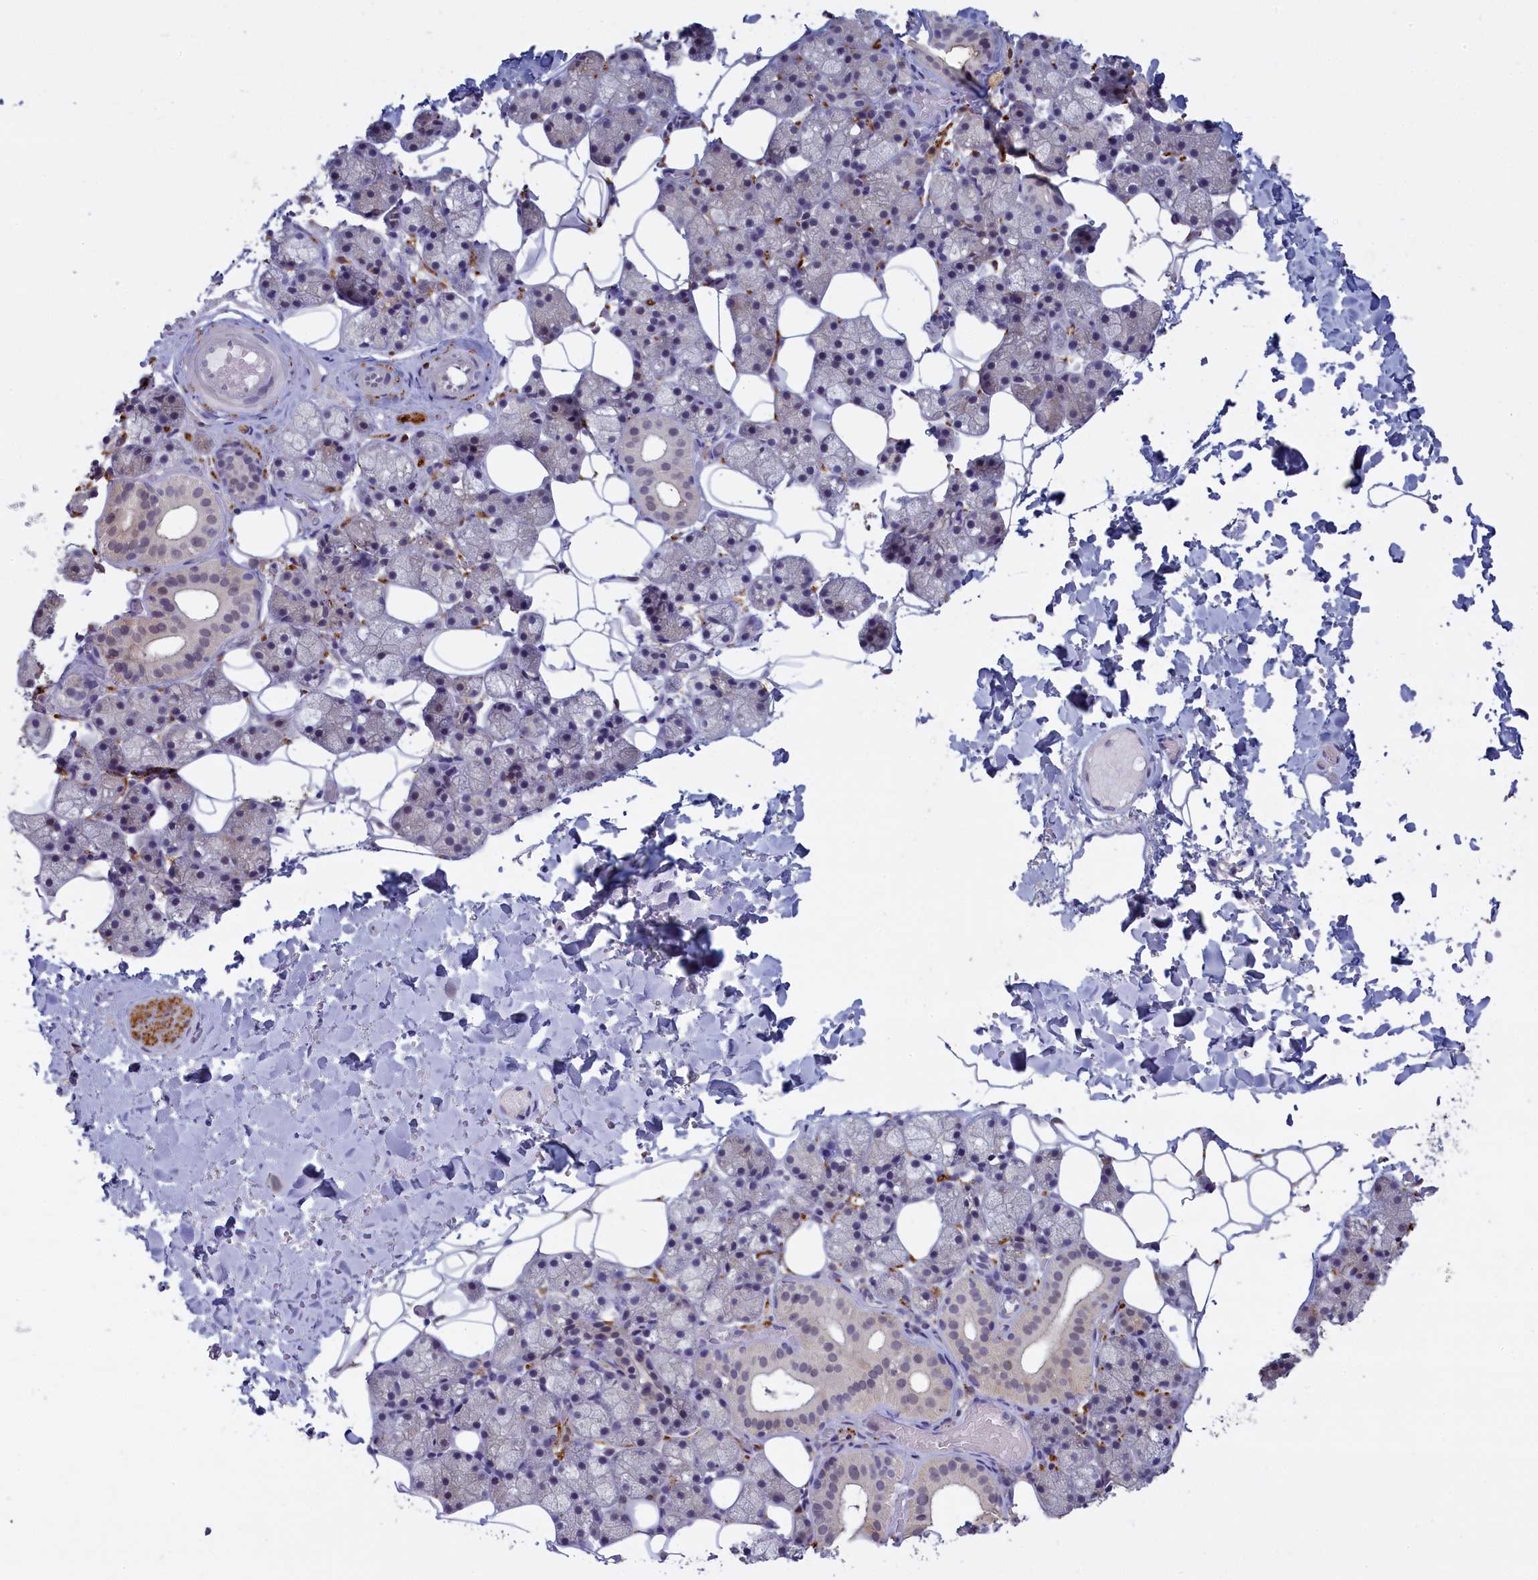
{"staining": {"intensity": "weak", "quantity": "<25%", "location": "cytoplasmic/membranous"}, "tissue": "salivary gland", "cell_type": "Glandular cells", "image_type": "normal", "snomed": [{"axis": "morphology", "description": "Normal tissue, NOS"}, {"axis": "topography", "description": "Salivary gland"}], "caption": "Immunohistochemistry (IHC) photomicrograph of benign salivary gland: human salivary gland stained with DAB displays no significant protein positivity in glandular cells.", "gene": "UCHL3", "patient": {"sex": "female", "age": 33}}